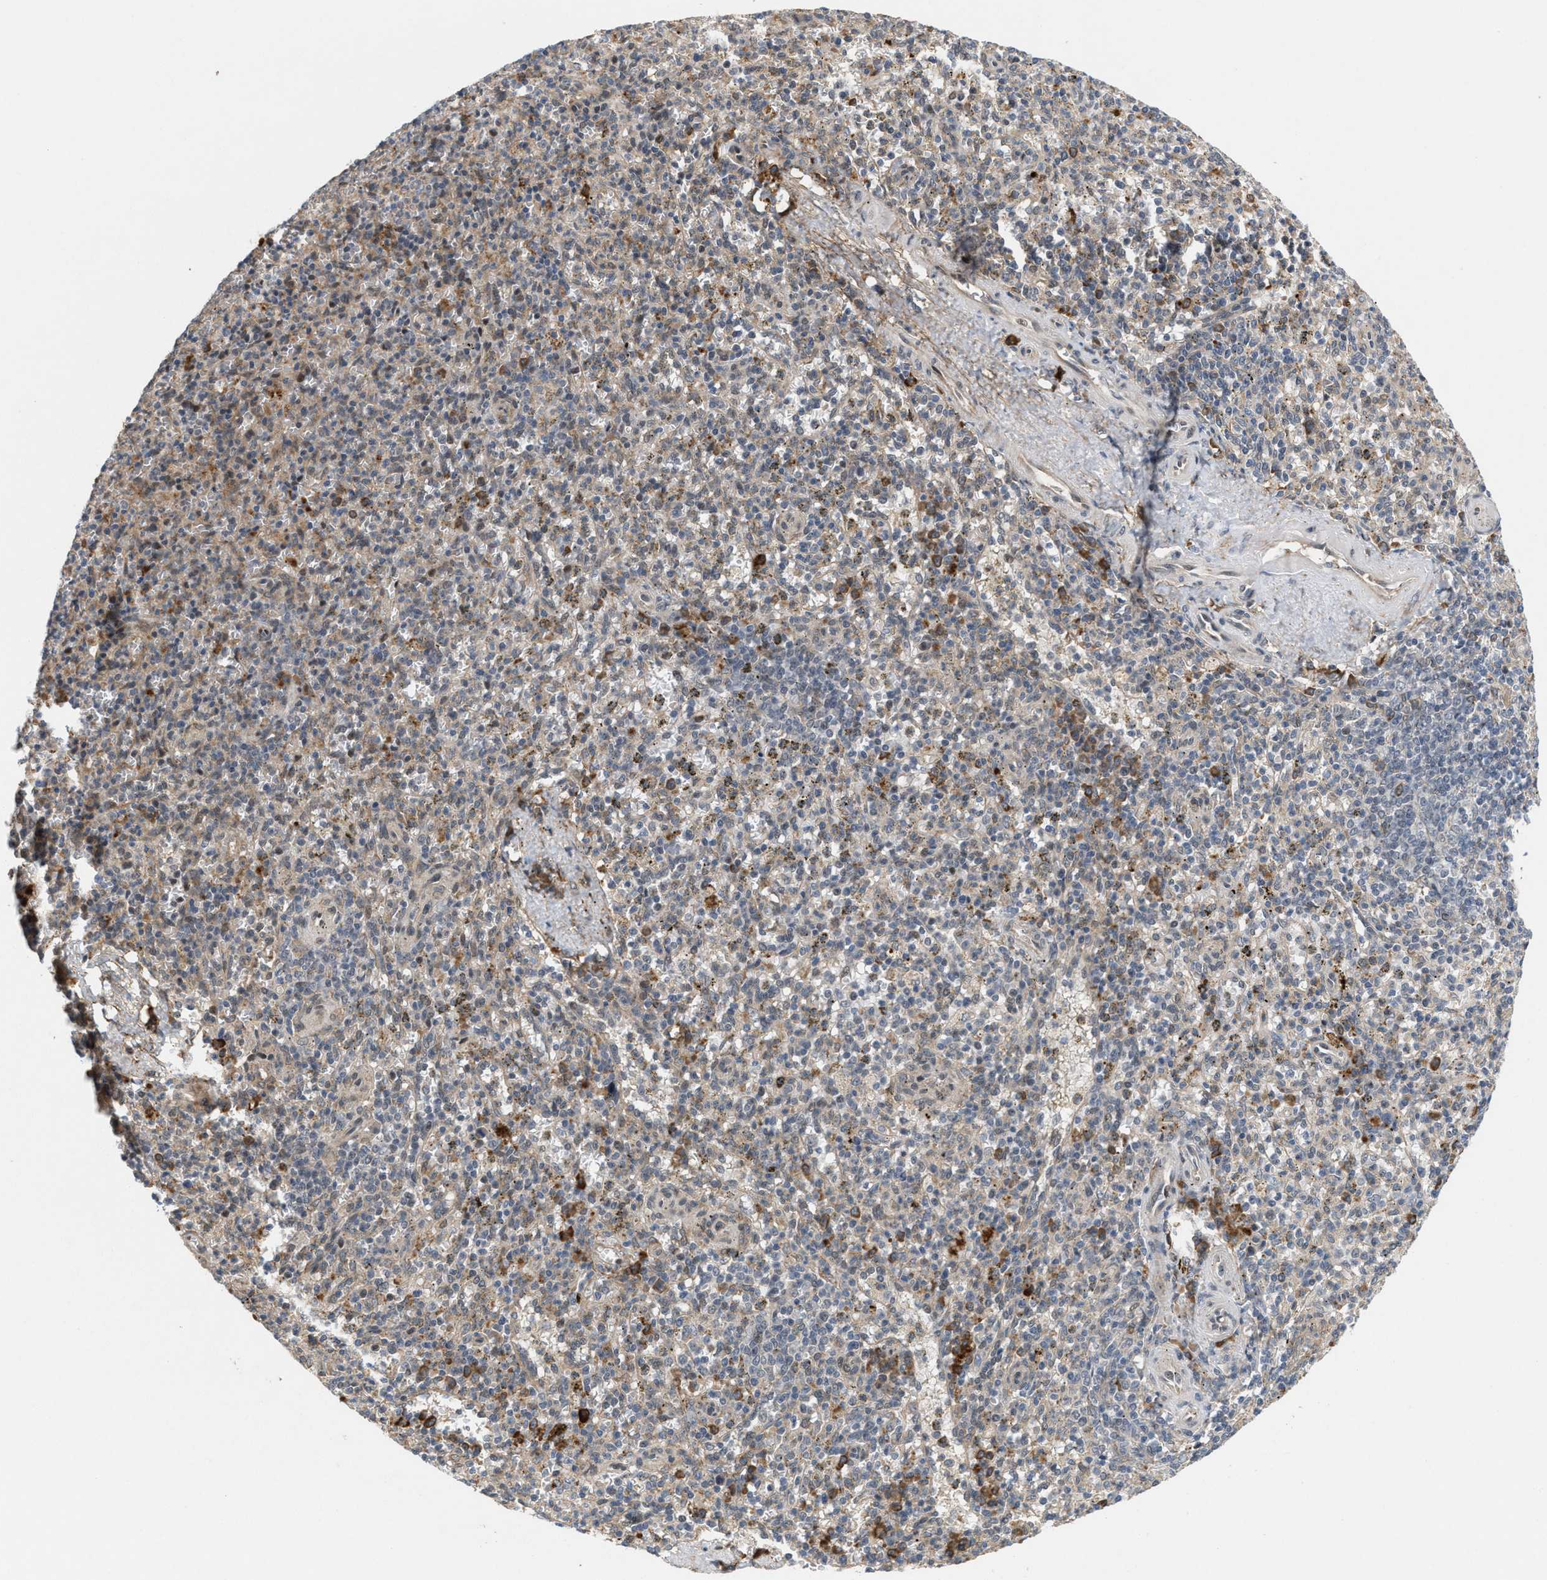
{"staining": {"intensity": "moderate", "quantity": "<25%", "location": "cytoplasmic/membranous"}, "tissue": "spleen", "cell_type": "Cells in red pulp", "image_type": "normal", "snomed": [{"axis": "morphology", "description": "Normal tissue, NOS"}, {"axis": "topography", "description": "Spleen"}], "caption": "Immunohistochemistry image of unremarkable spleen: human spleen stained using immunohistochemistry exhibits low levels of moderate protein expression localized specifically in the cytoplasmic/membranous of cells in red pulp, appearing as a cytoplasmic/membranous brown color.", "gene": "MFSD6", "patient": {"sex": "male", "age": 72}}